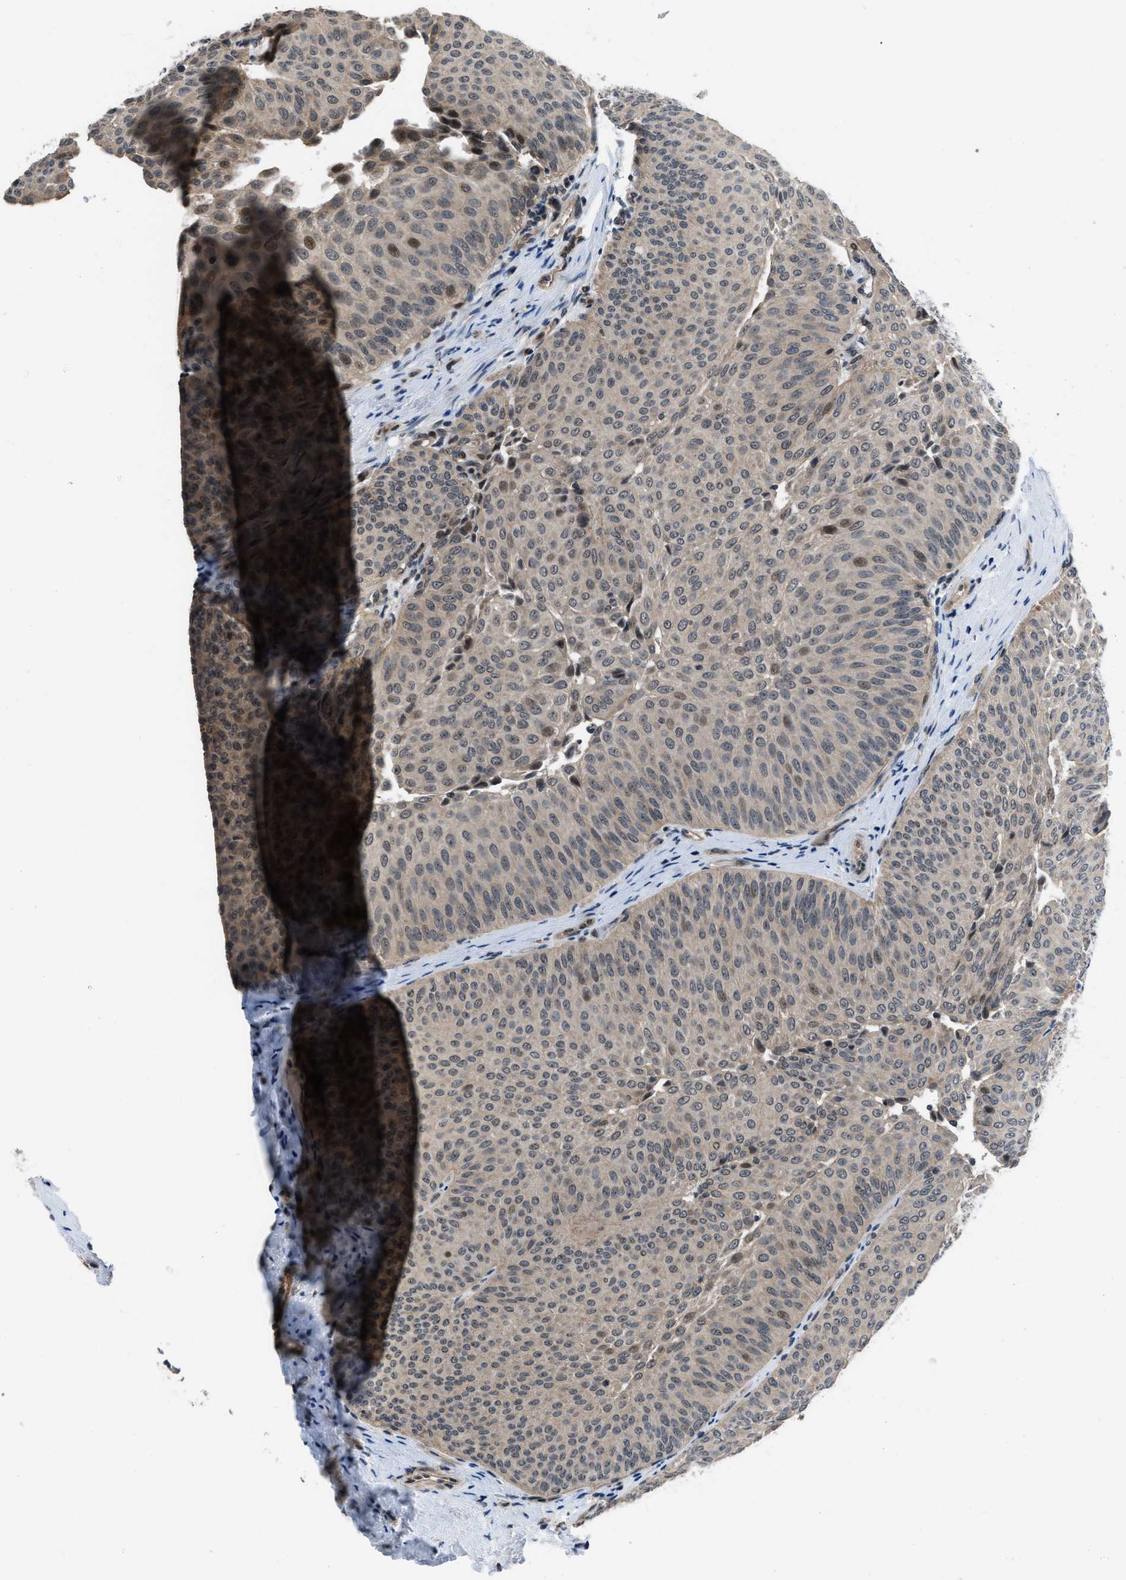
{"staining": {"intensity": "weak", "quantity": ">75%", "location": "cytoplasmic/membranous,nuclear"}, "tissue": "urothelial cancer", "cell_type": "Tumor cells", "image_type": "cancer", "snomed": [{"axis": "morphology", "description": "Urothelial carcinoma, Low grade"}, {"axis": "topography", "description": "Urinary bladder"}], "caption": "An IHC image of tumor tissue is shown. Protein staining in brown labels weak cytoplasmic/membranous and nuclear positivity in urothelial cancer within tumor cells. The staining was performed using DAB to visualize the protein expression in brown, while the nuclei were stained in blue with hematoxylin (Magnification: 20x).", "gene": "SETD5", "patient": {"sex": "female", "age": 60}}